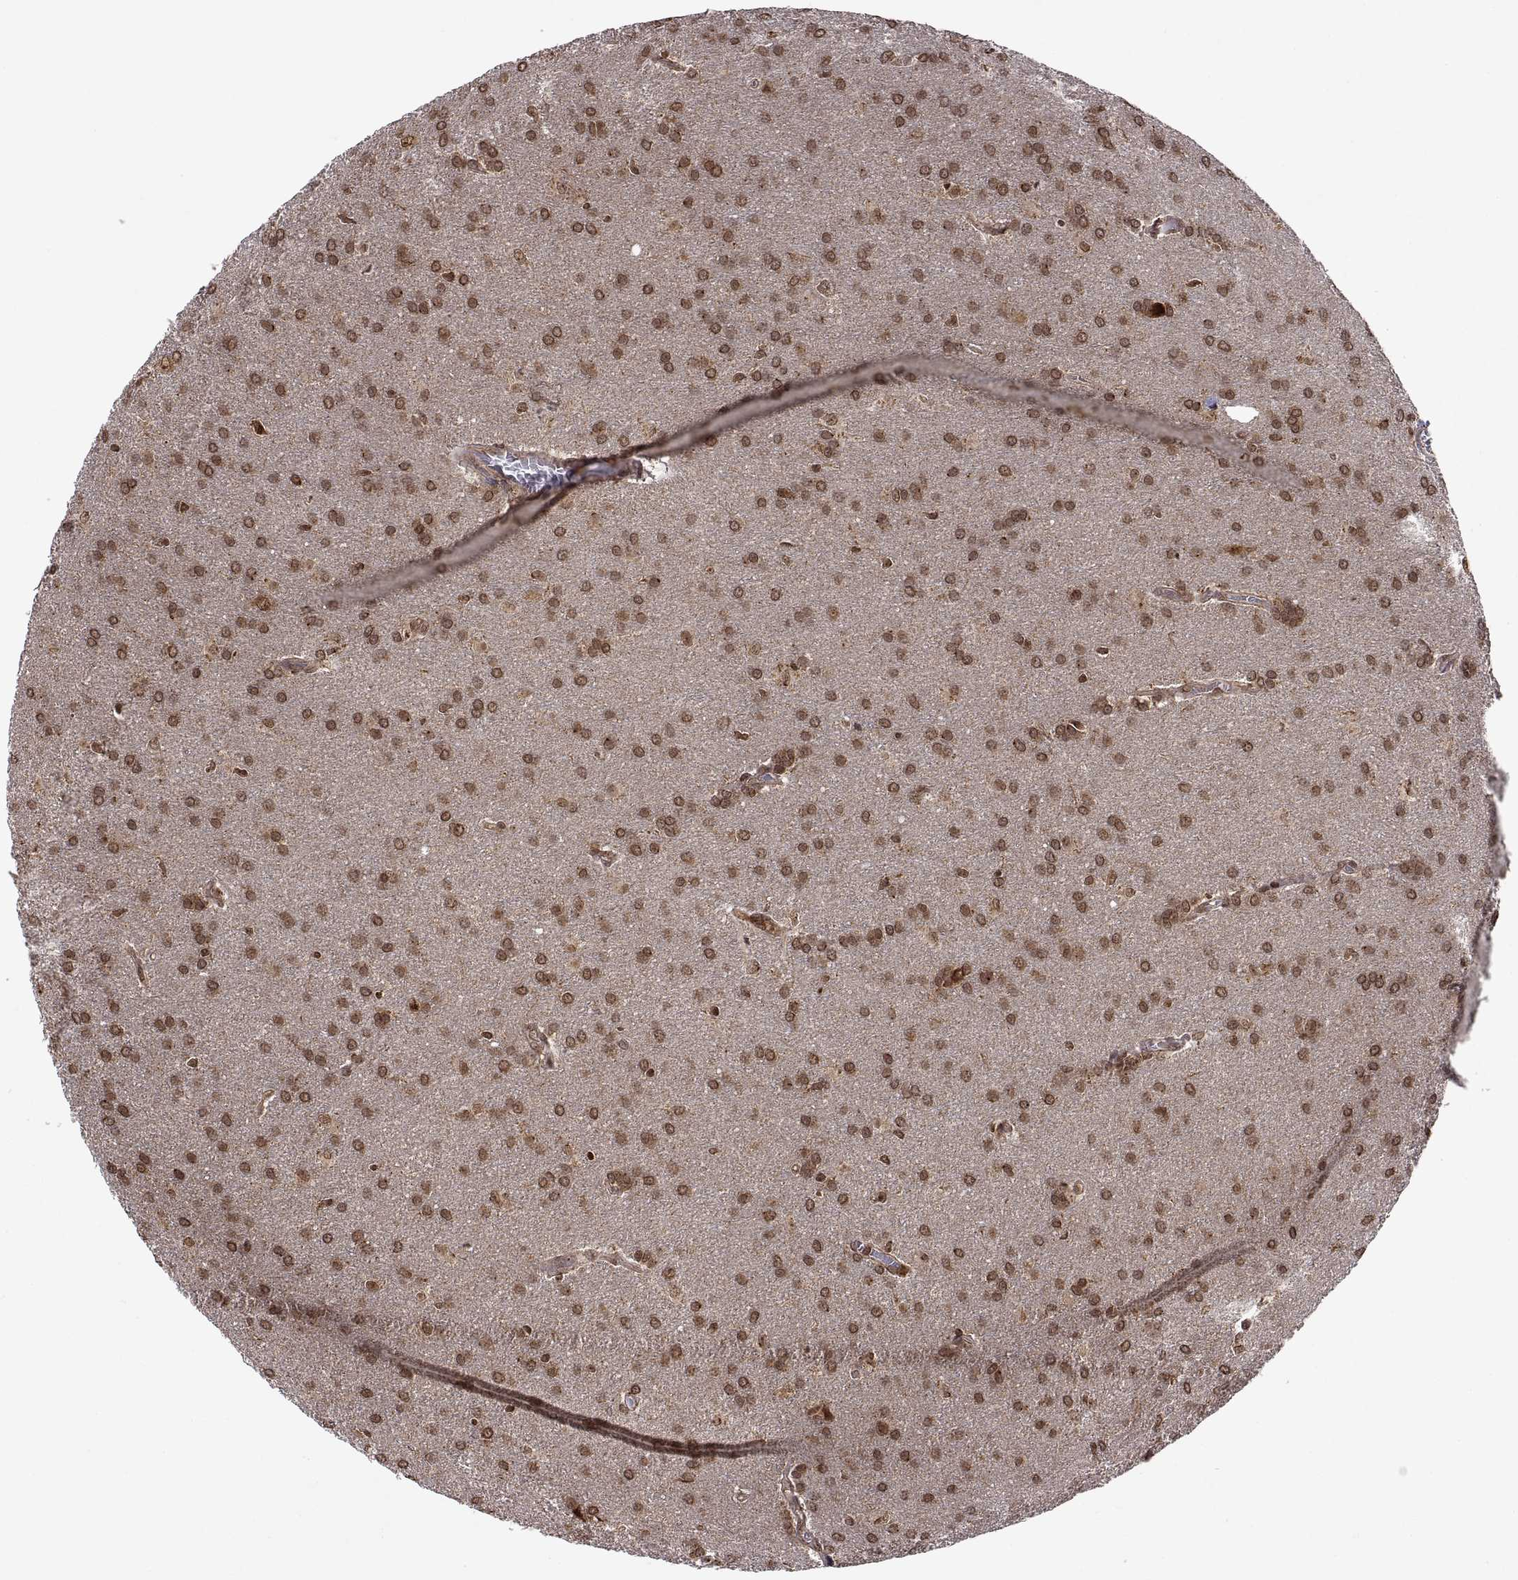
{"staining": {"intensity": "moderate", "quantity": ">75%", "location": "nuclear"}, "tissue": "glioma", "cell_type": "Tumor cells", "image_type": "cancer", "snomed": [{"axis": "morphology", "description": "Glioma, malignant, Low grade"}, {"axis": "topography", "description": "Brain"}], "caption": "Moderate nuclear staining is present in approximately >75% of tumor cells in malignant glioma (low-grade). (DAB (3,3'-diaminobenzidine) IHC, brown staining for protein, blue staining for nuclei).", "gene": "ZNRF2", "patient": {"sex": "female", "age": 32}}